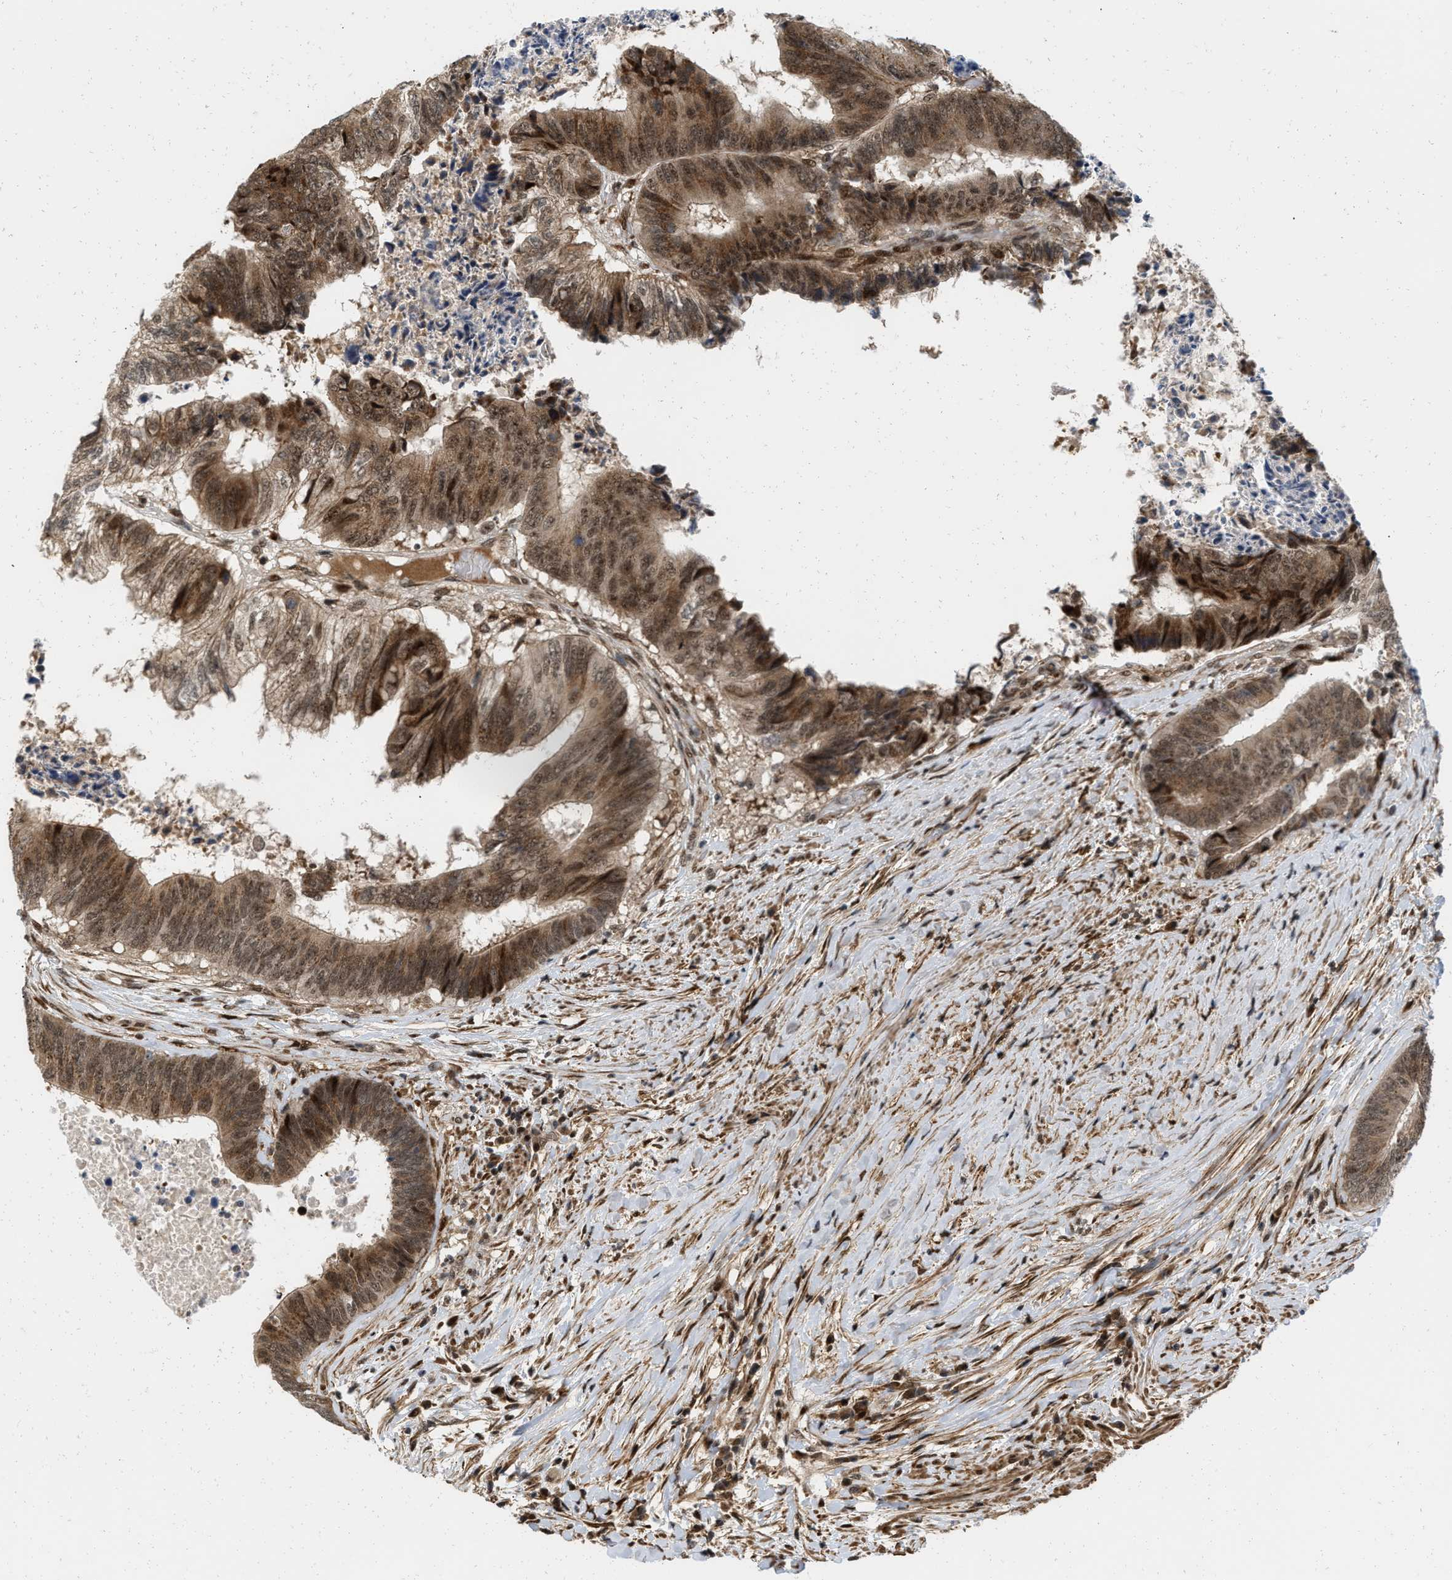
{"staining": {"intensity": "moderate", "quantity": ">75%", "location": "cytoplasmic/membranous,nuclear"}, "tissue": "colorectal cancer", "cell_type": "Tumor cells", "image_type": "cancer", "snomed": [{"axis": "morphology", "description": "Adenocarcinoma, NOS"}, {"axis": "topography", "description": "Rectum"}], "caption": "High-power microscopy captured an IHC micrograph of colorectal cancer, revealing moderate cytoplasmic/membranous and nuclear staining in approximately >75% of tumor cells.", "gene": "ANKRD11", "patient": {"sex": "male", "age": 72}}